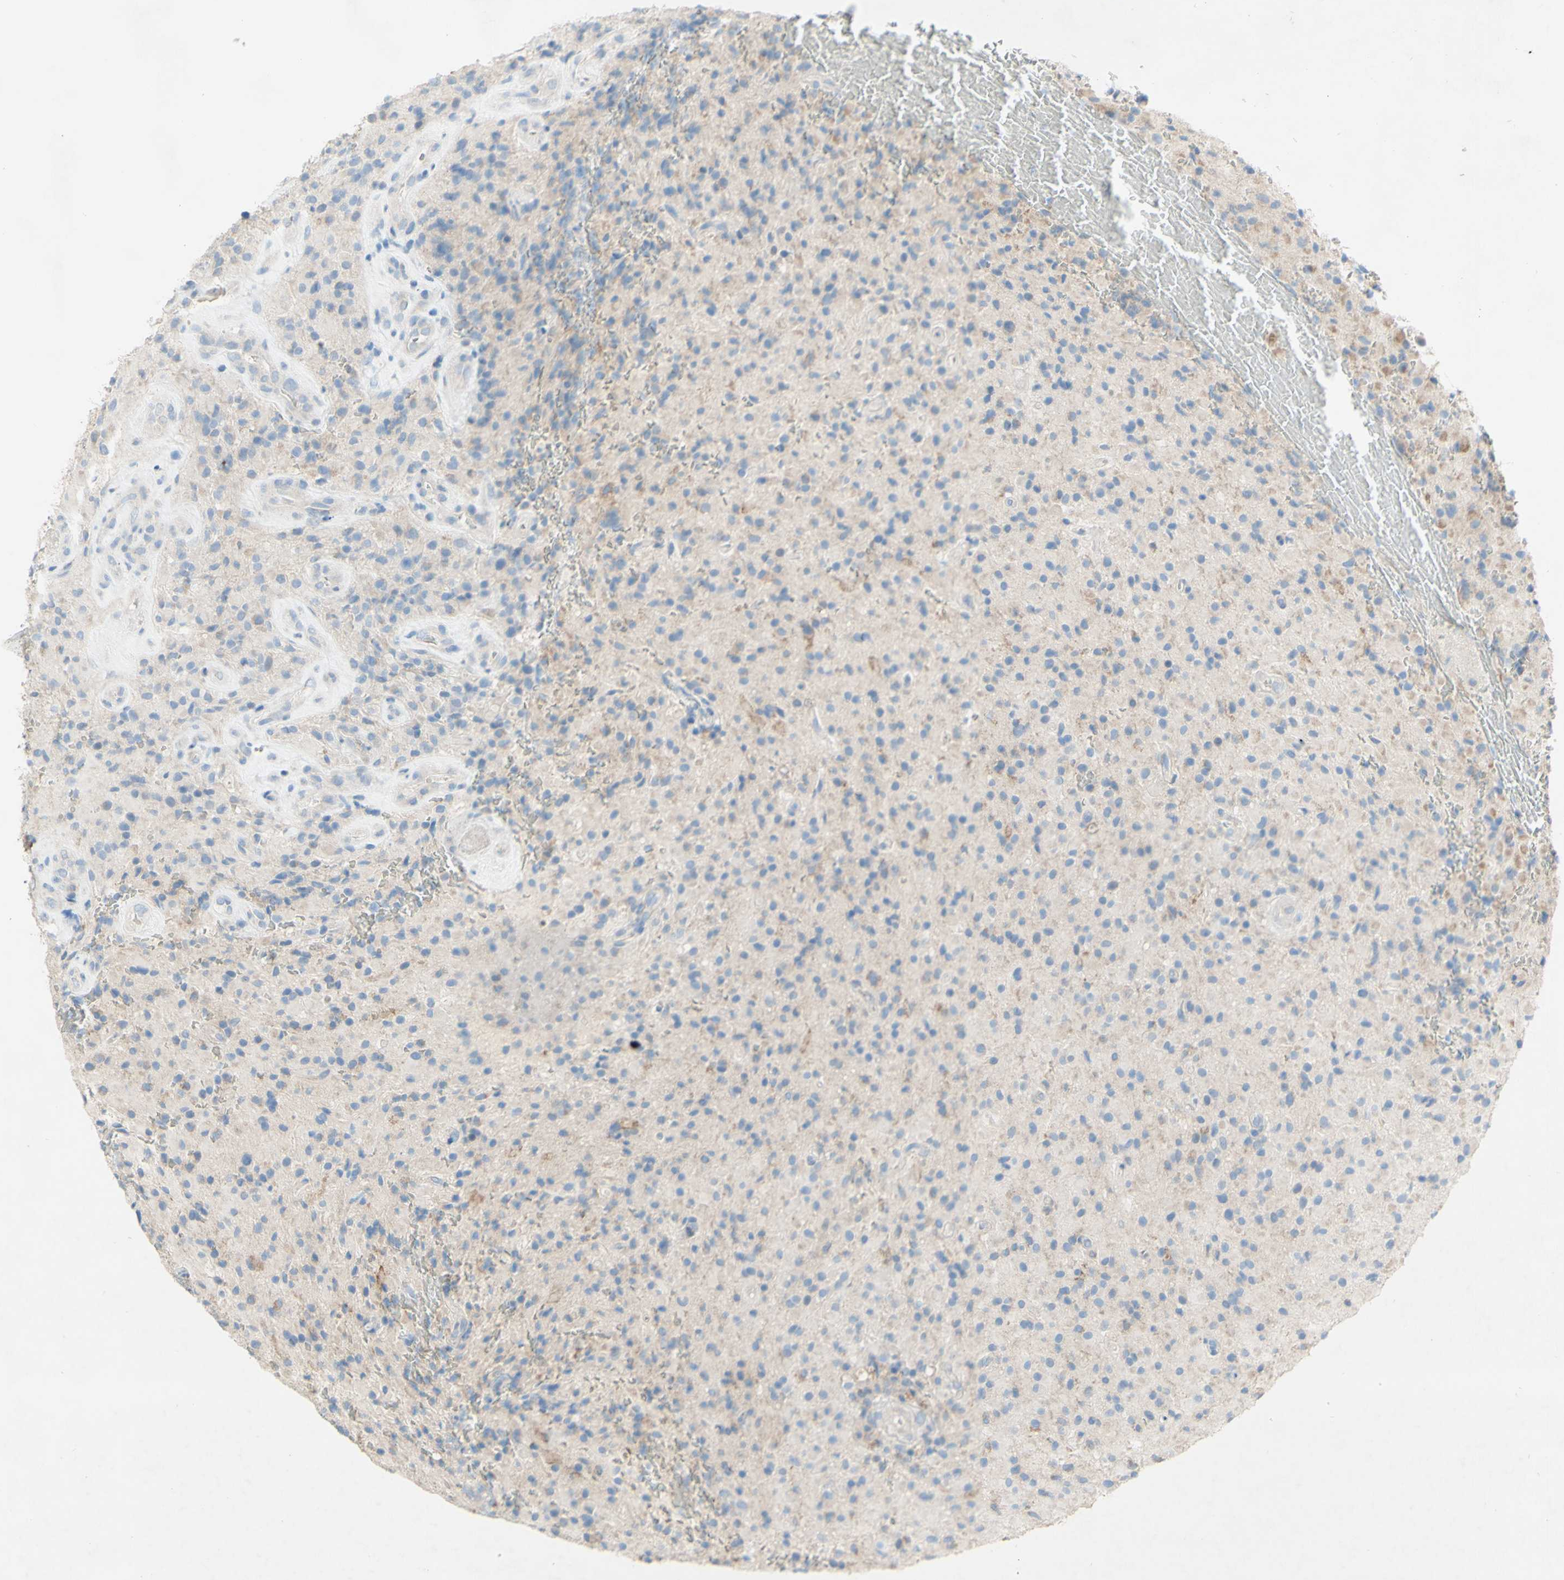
{"staining": {"intensity": "negative", "quantity": "none", "location": "none"}, "tissue": "glioma", "cell_type": "Tumor cells", "image_type": "cancer", "snomed": [{"axis": "morphology", "description": "Glioma, malignant, High grade"}, {"axis": "topography", "description": "Brain"}], "caption": "This is an immunohistochemistry (IHC) image of human malignant glioma (high-grade). There is no positivity in tumor cells.", "gene": "ACADL", "patient": {"sex": "male", "age": 71}}